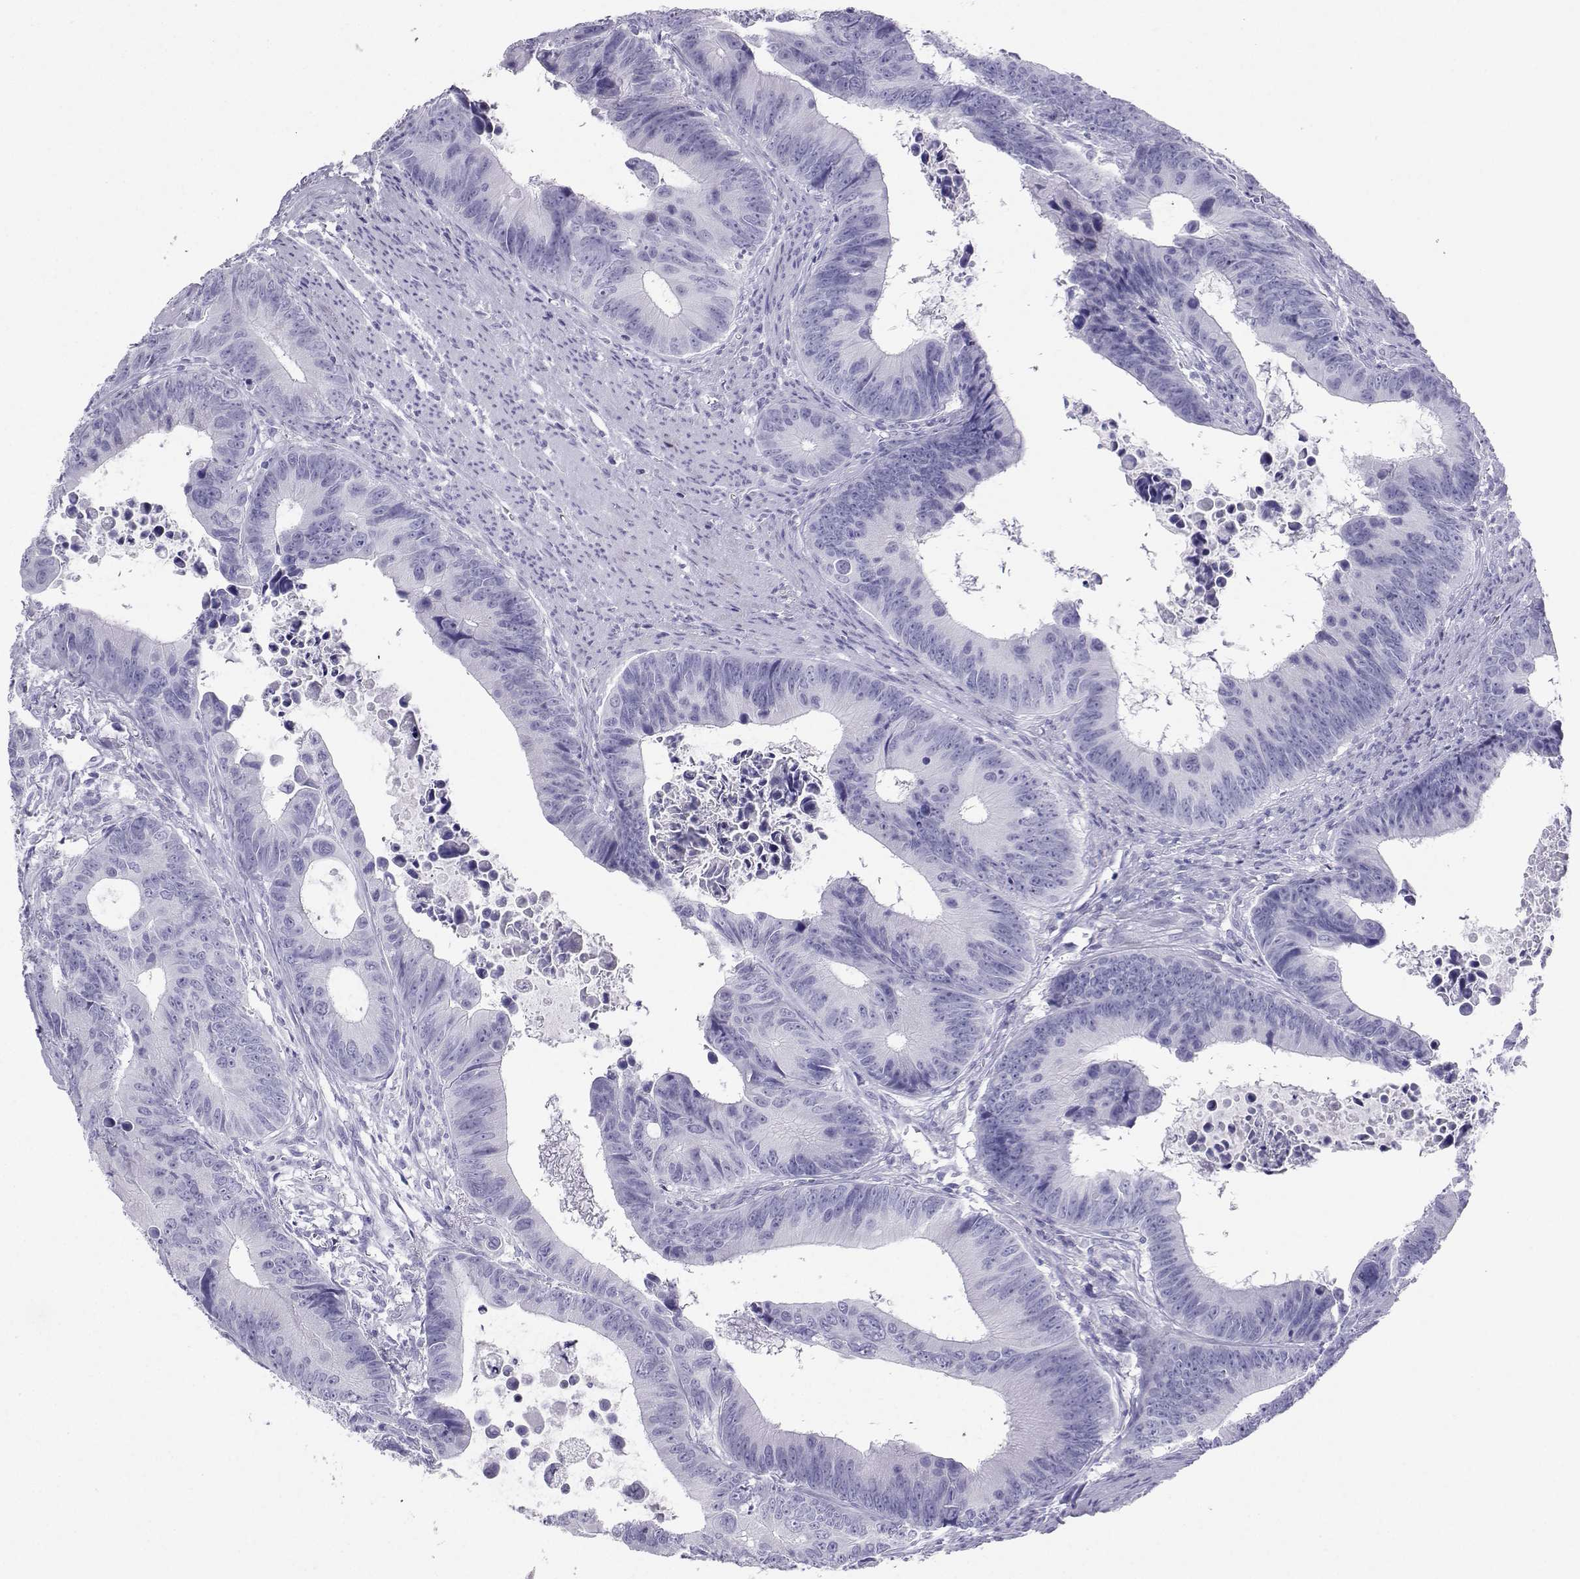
{"staining": {"intensity": "negative", "quantity": "none", "location": "none"}, "tissue": "colorectal cancer", "cell_type": "Tumor cells", "image_type": "cancer", "snomed": [{"axis": "morphology", "description": "Adenocarcinoma, NOS"}, {"axis": "topography", "description": "Colon"}], "caption": "High magnification brightfield microscopy of colorectal adenocarcinoma stained with DAB (brown) and counterstained with hematoxylin (blue): tumor cells show no significant expression. Brightfield microscopy of immunohistochemistry (IHC) stained with DAB (3,3'-diaminobenzidine) (brown) and hematoxylin (blue), captured at high magnification.", "gene": "LORICRIN", "patient": {"sex": "female", "age": 87}}